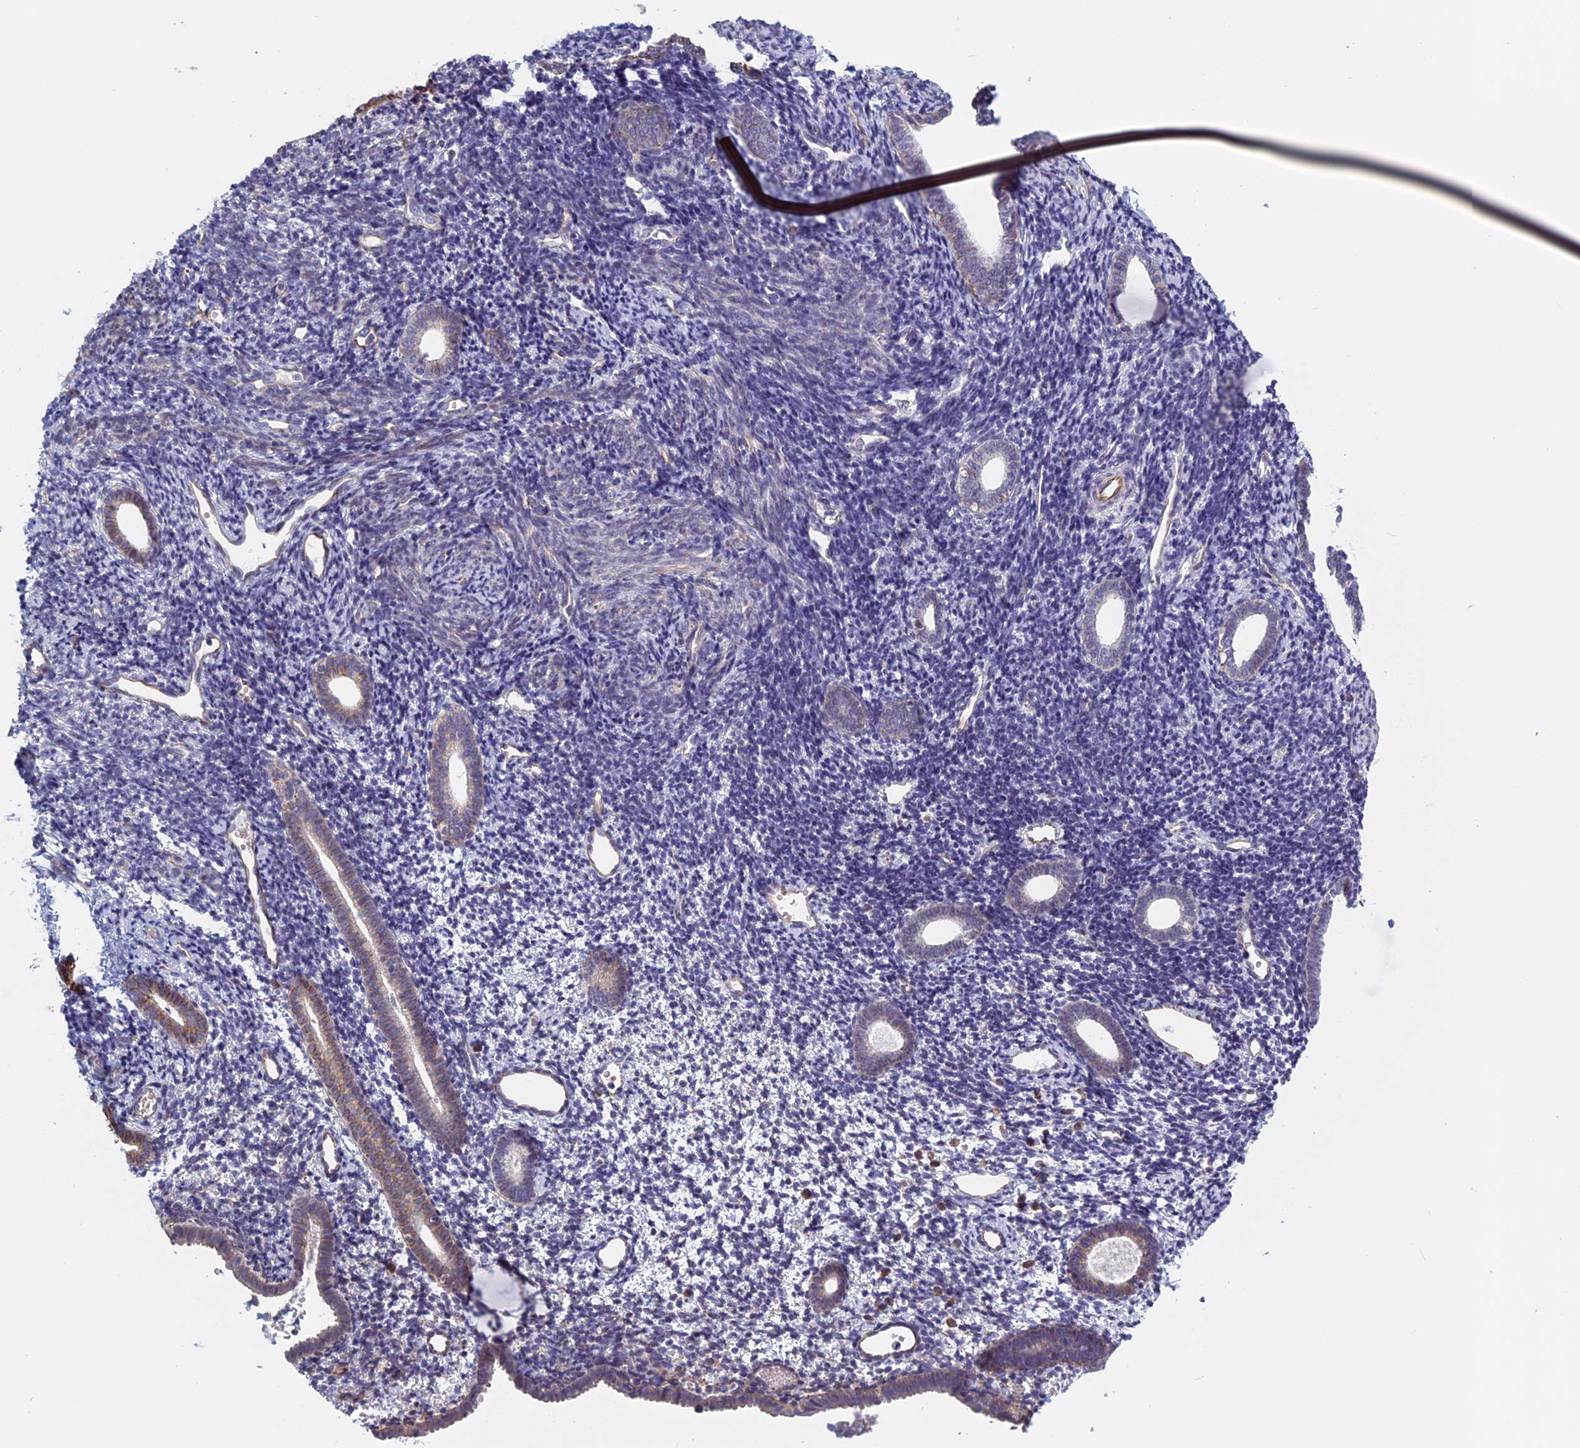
{"staining": {"intensity": "negative", "quantity": "none", "location": "none"}, "tissue": "endometrium", "cell_type": "Cells in endometrial stroma", "image_type": "normal", "snomed": [{"axis": "morphology", "description": "Normal tissue, NOS"}, {"axis": "topography", "description": "Endometrium"}], "caption": "Endometrium stained for a protein using immunohistochemistry shows no staining cells in endometrial stroma.", "gene": "BCL2L10", "patient": {"sex": "female", "age": 56}}